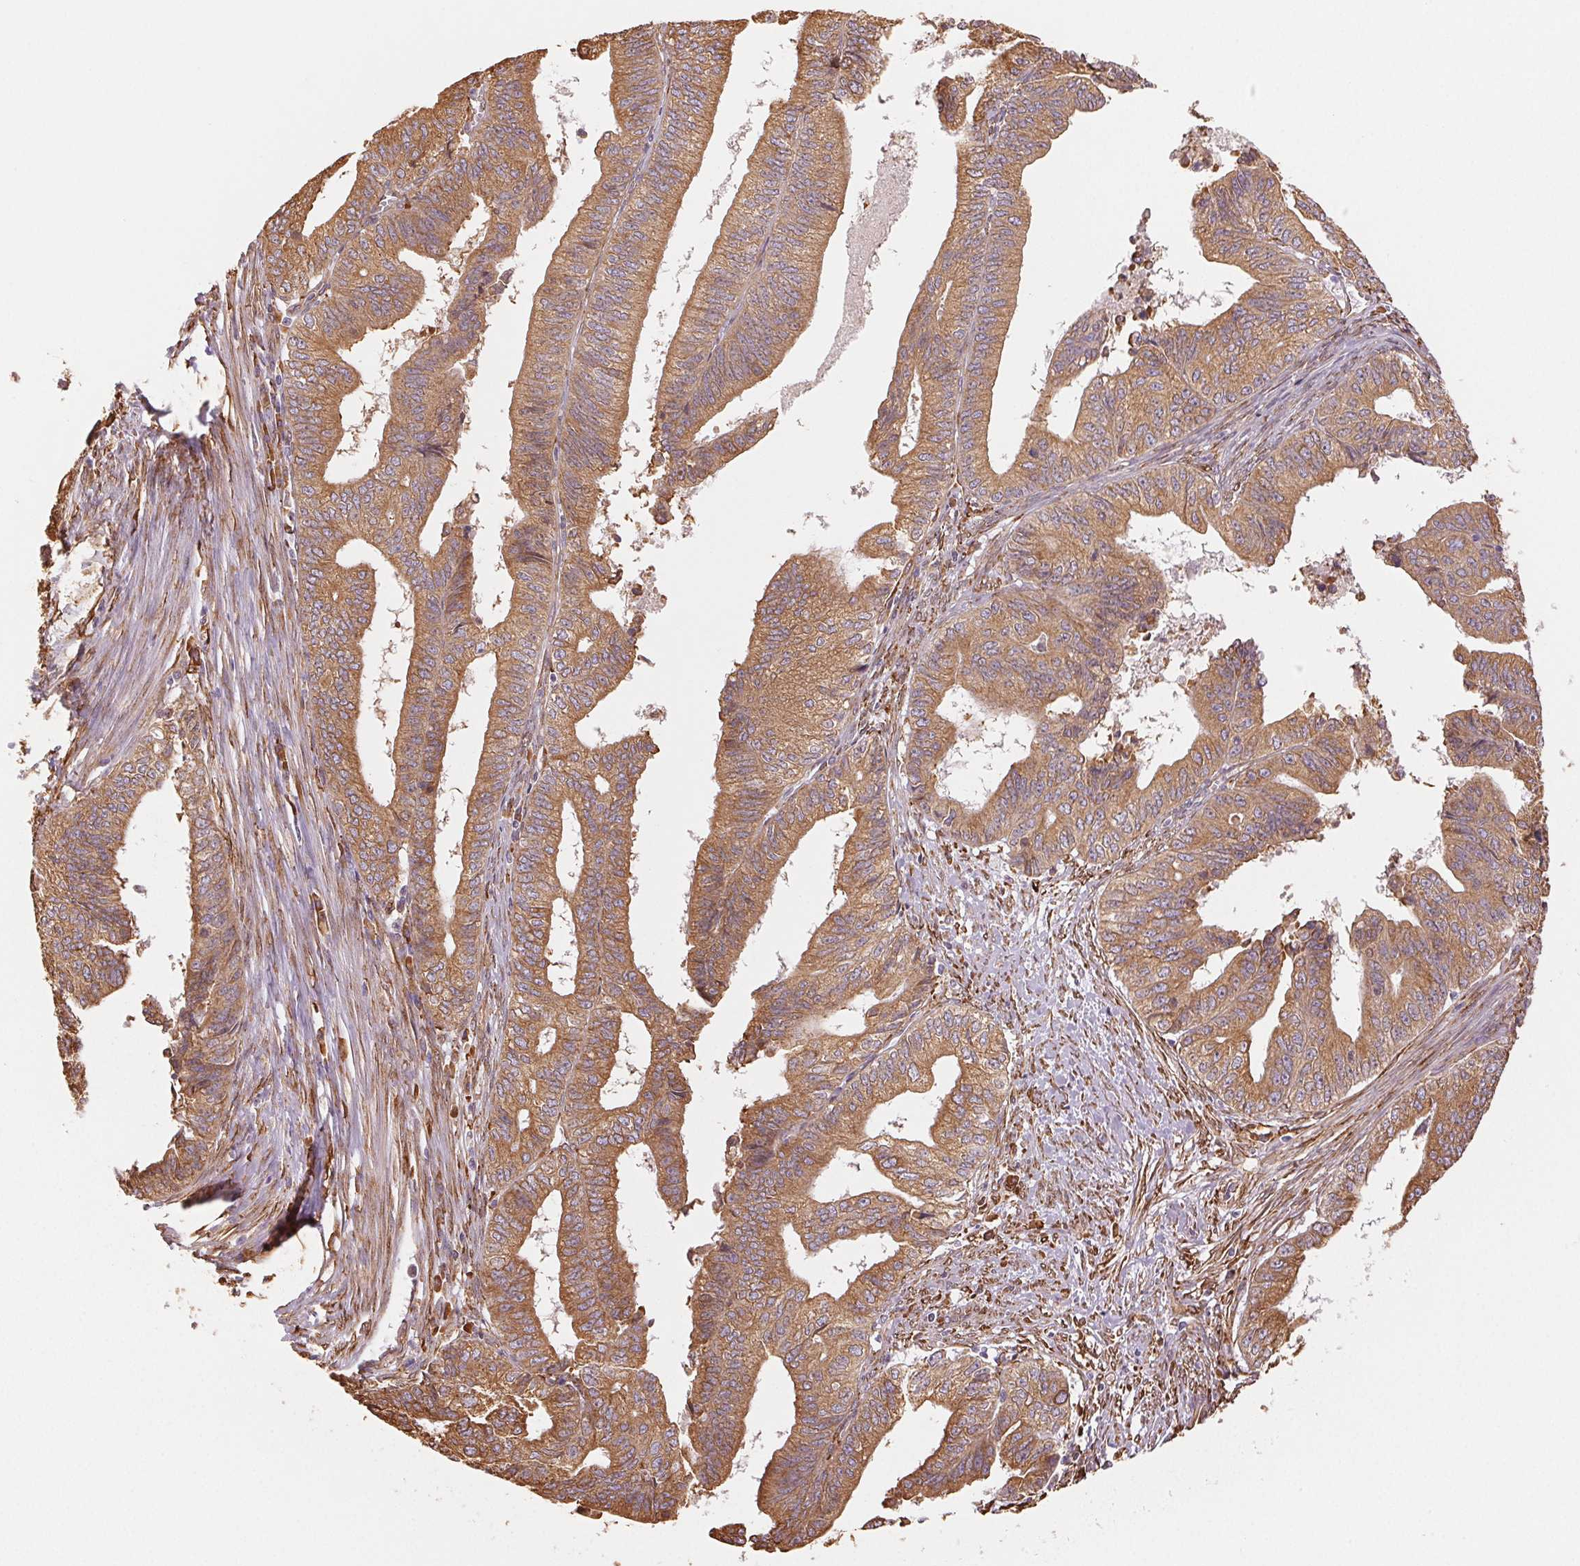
{"staining": {"intensity": "moderate", "quantity": ">75%", "location": "cytoplasmic/membranous"}, "tissue": "endometrial cancer", "cell_type": "Tumor cells", "image_type": "cancer", "snomed": [{"axis": "morphology", "description": "Adenocarcinoma, NOS"}, {"axis": "topography", "description": "Endometrium"}], "caption": "Brown immunohistochemical staining in endometrial cancer (adenocarcinoma) reveals moderate cytoplasmic/membranous expression in approximately >75% of tumor cells.", "gene": "RCN3", "patient": {"sex": "female", "age": 65}}